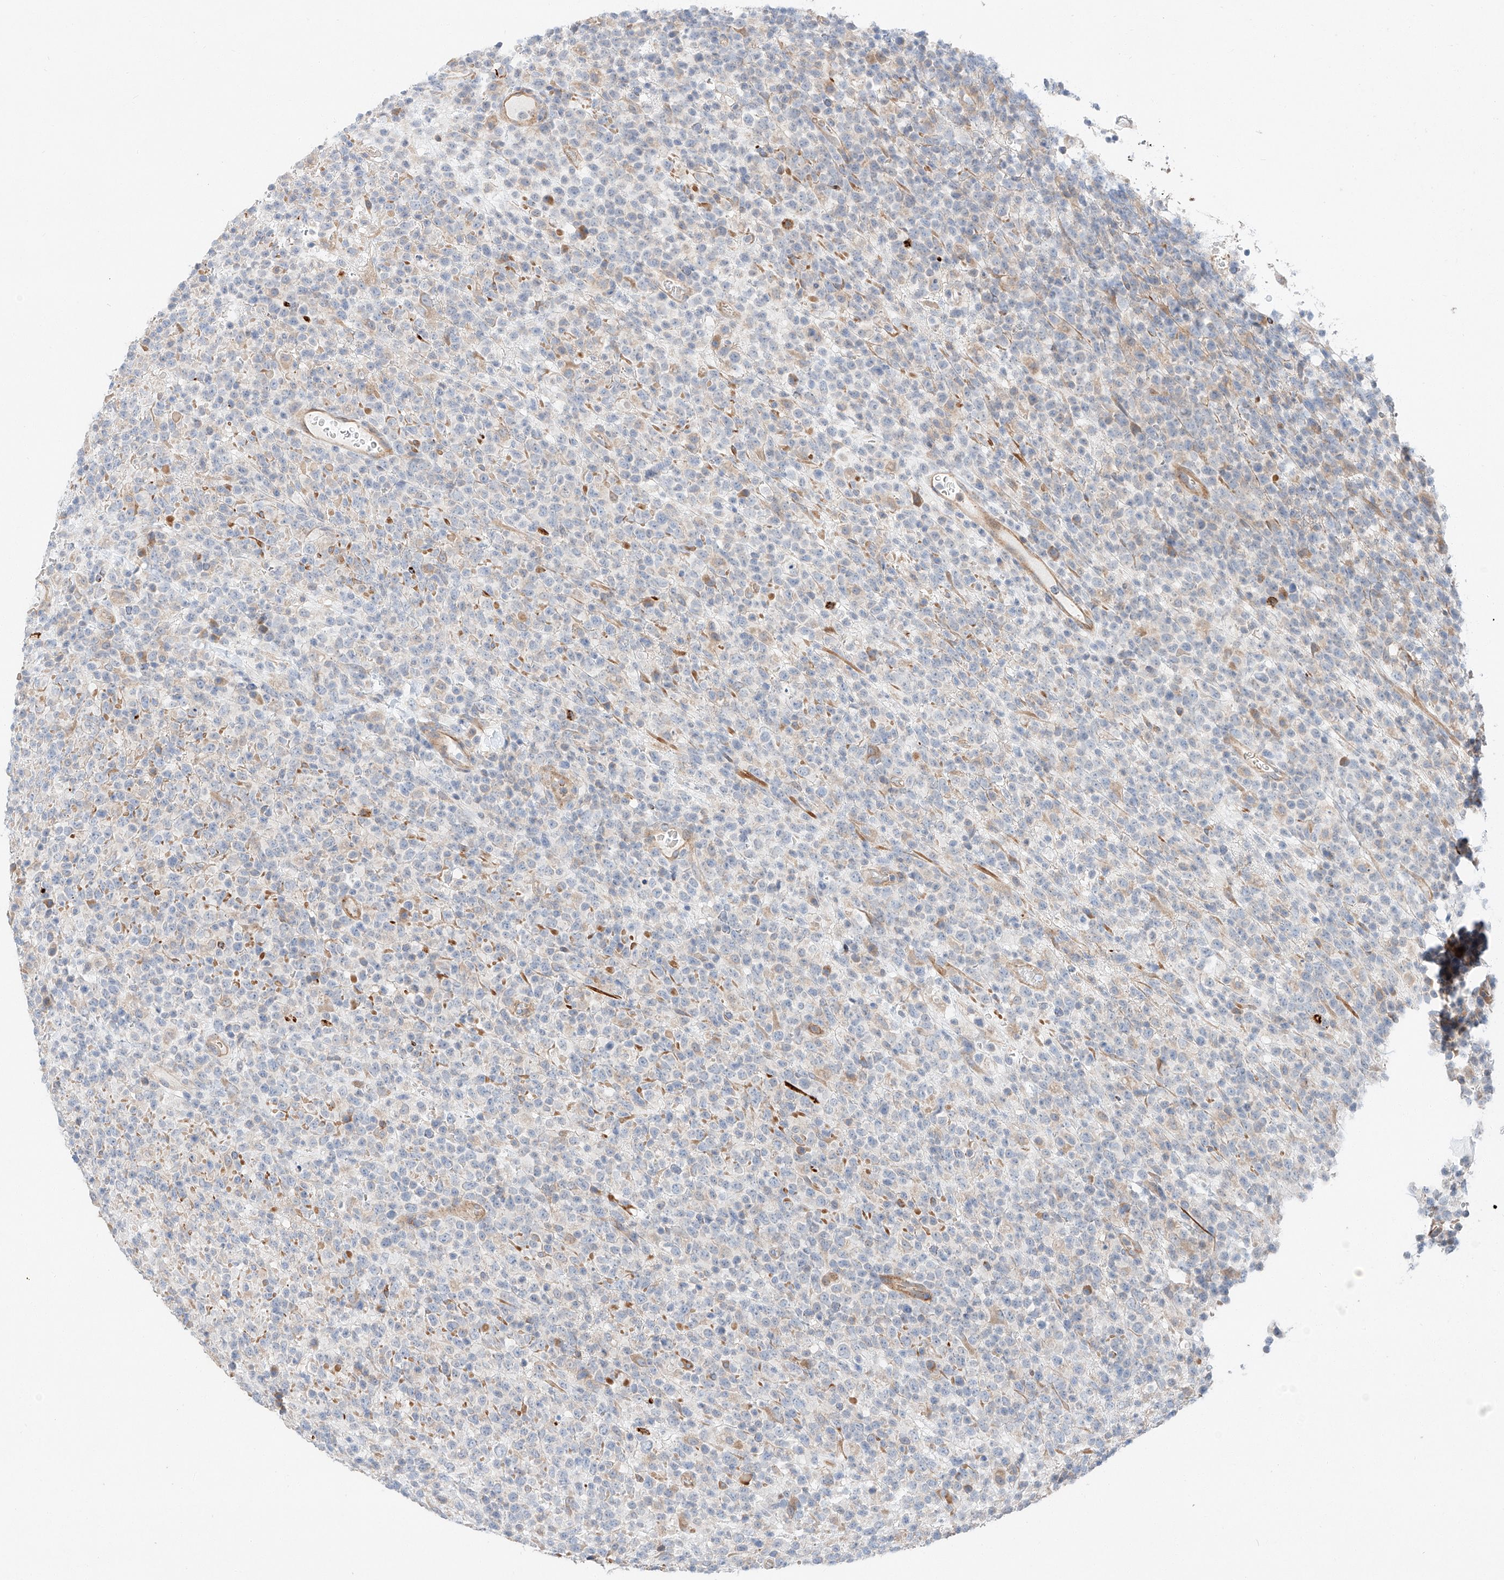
{"staining": {"intensity": "negative", "quantity": "none", "location": "none"}, "tissue": "lymphoma", "cell_type": "Tumor cells", "image_type": "cancer", "snomed": [{"axis": "morphology", "description": "Malignant lymphoma, non-Hodgkin's type, High grade"}, {"axis": "topography", "description": "Colon"}], "caption": "DAB (3,3'-diaminobenzidine) immunohistochemical staining of human lymphoma reveals no significant positivity in tumor cells.", "gene": "MINDY4", "patient": {"sex": "female", "age": 53}}